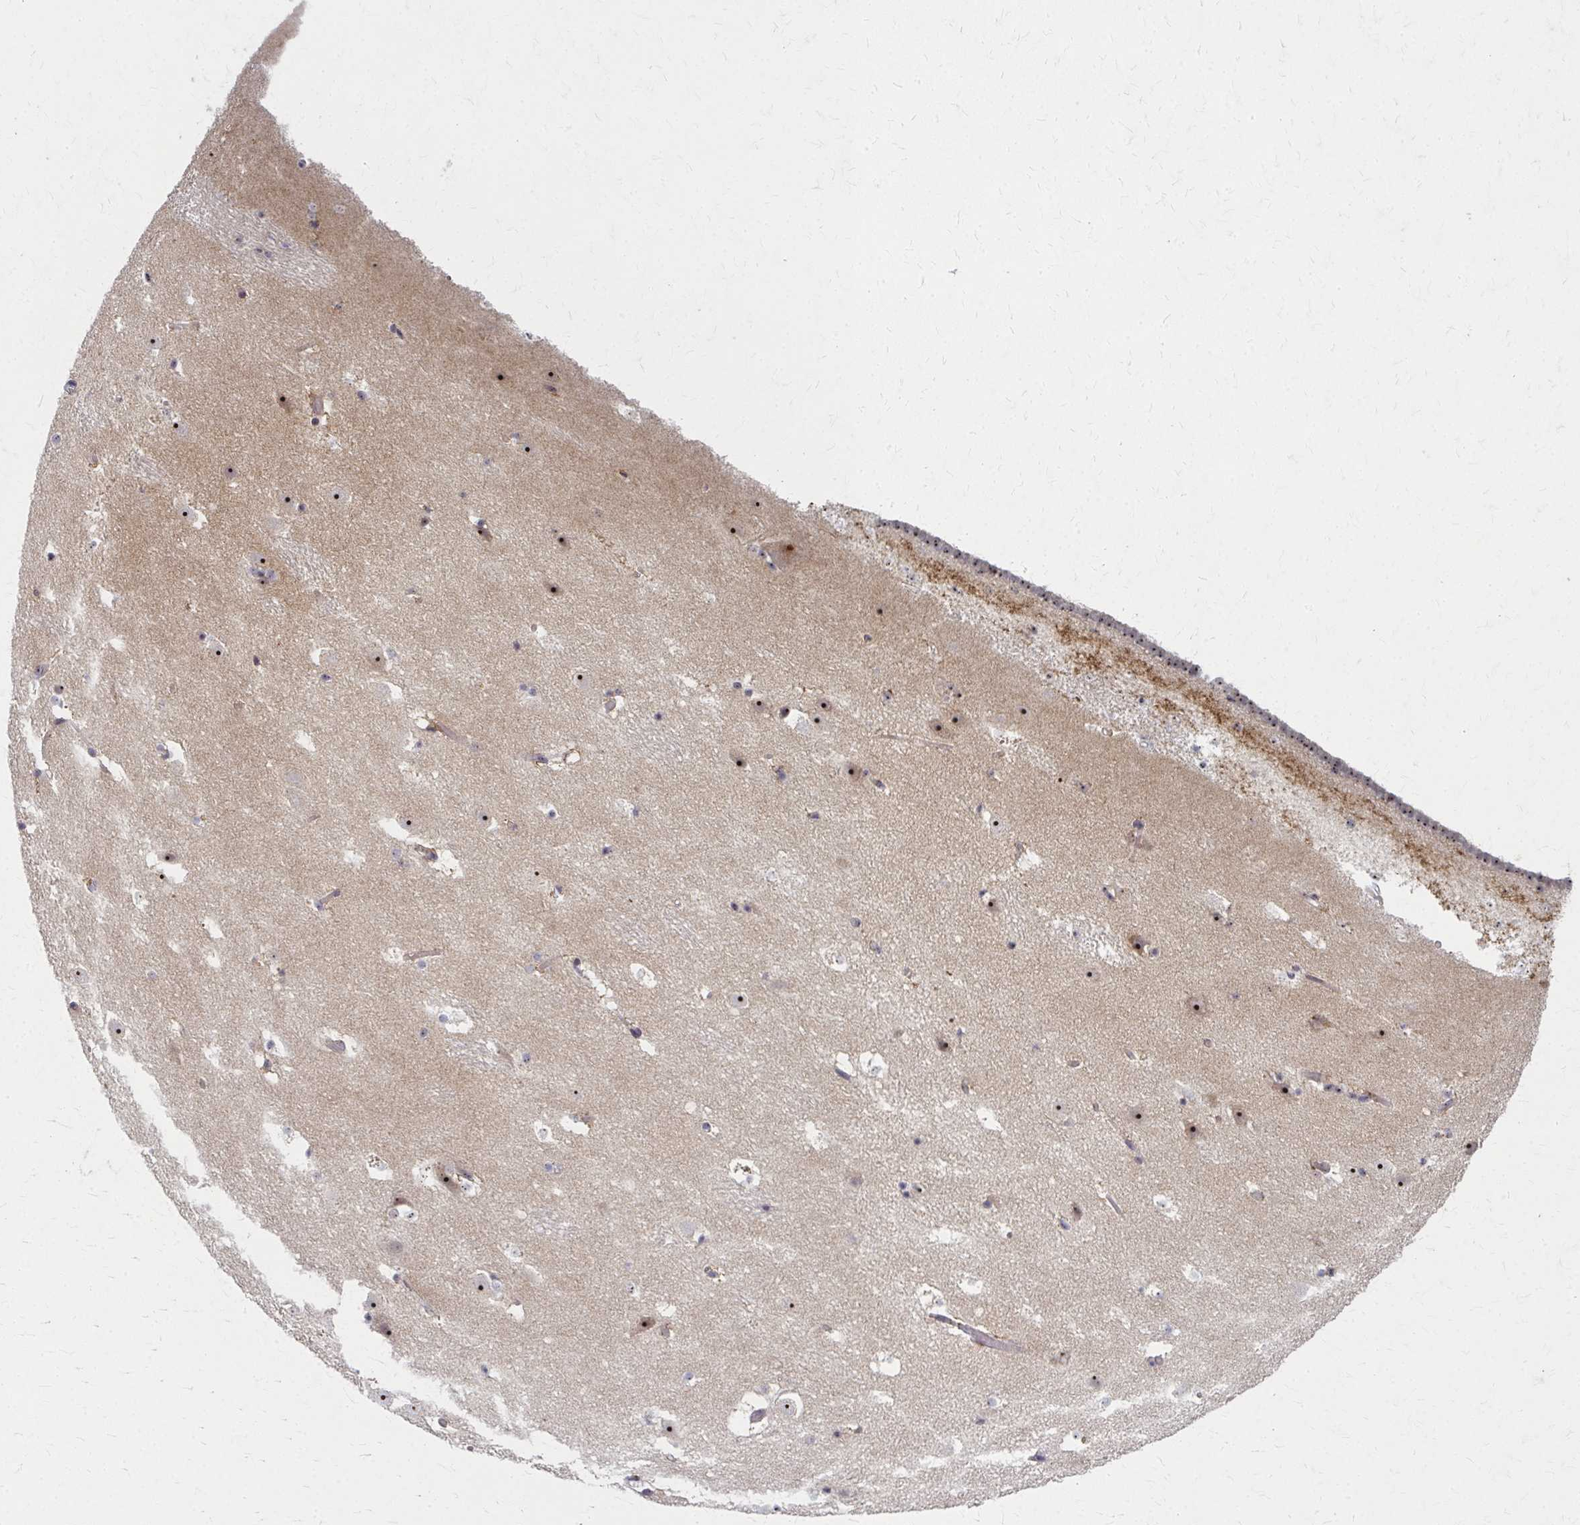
{"staining": {"intensity": "weak", "quantity": "25%-75%", "location": "nuclear"}, "tissue": "caudate", "cell_type": "Glial cells", "image_type": "normal", "snomed": [{"axis": "morphology", "description": "Normal tissue, NOS"}, {"axis": "topography", "description": "Lateral ventricle wall"}], "caption": "Caudate stained with DAB immunohistochemistry (IHC) reveals low levels of weak nuclear positivity in approximately 25%-75% of glial cells. (Stains: DAB in brown, nuclei in blue, Microscopy: brightfield microscopy at high magnification).", "gene": "NUDT16", "patient": {"sex": "male", "age": 37}}